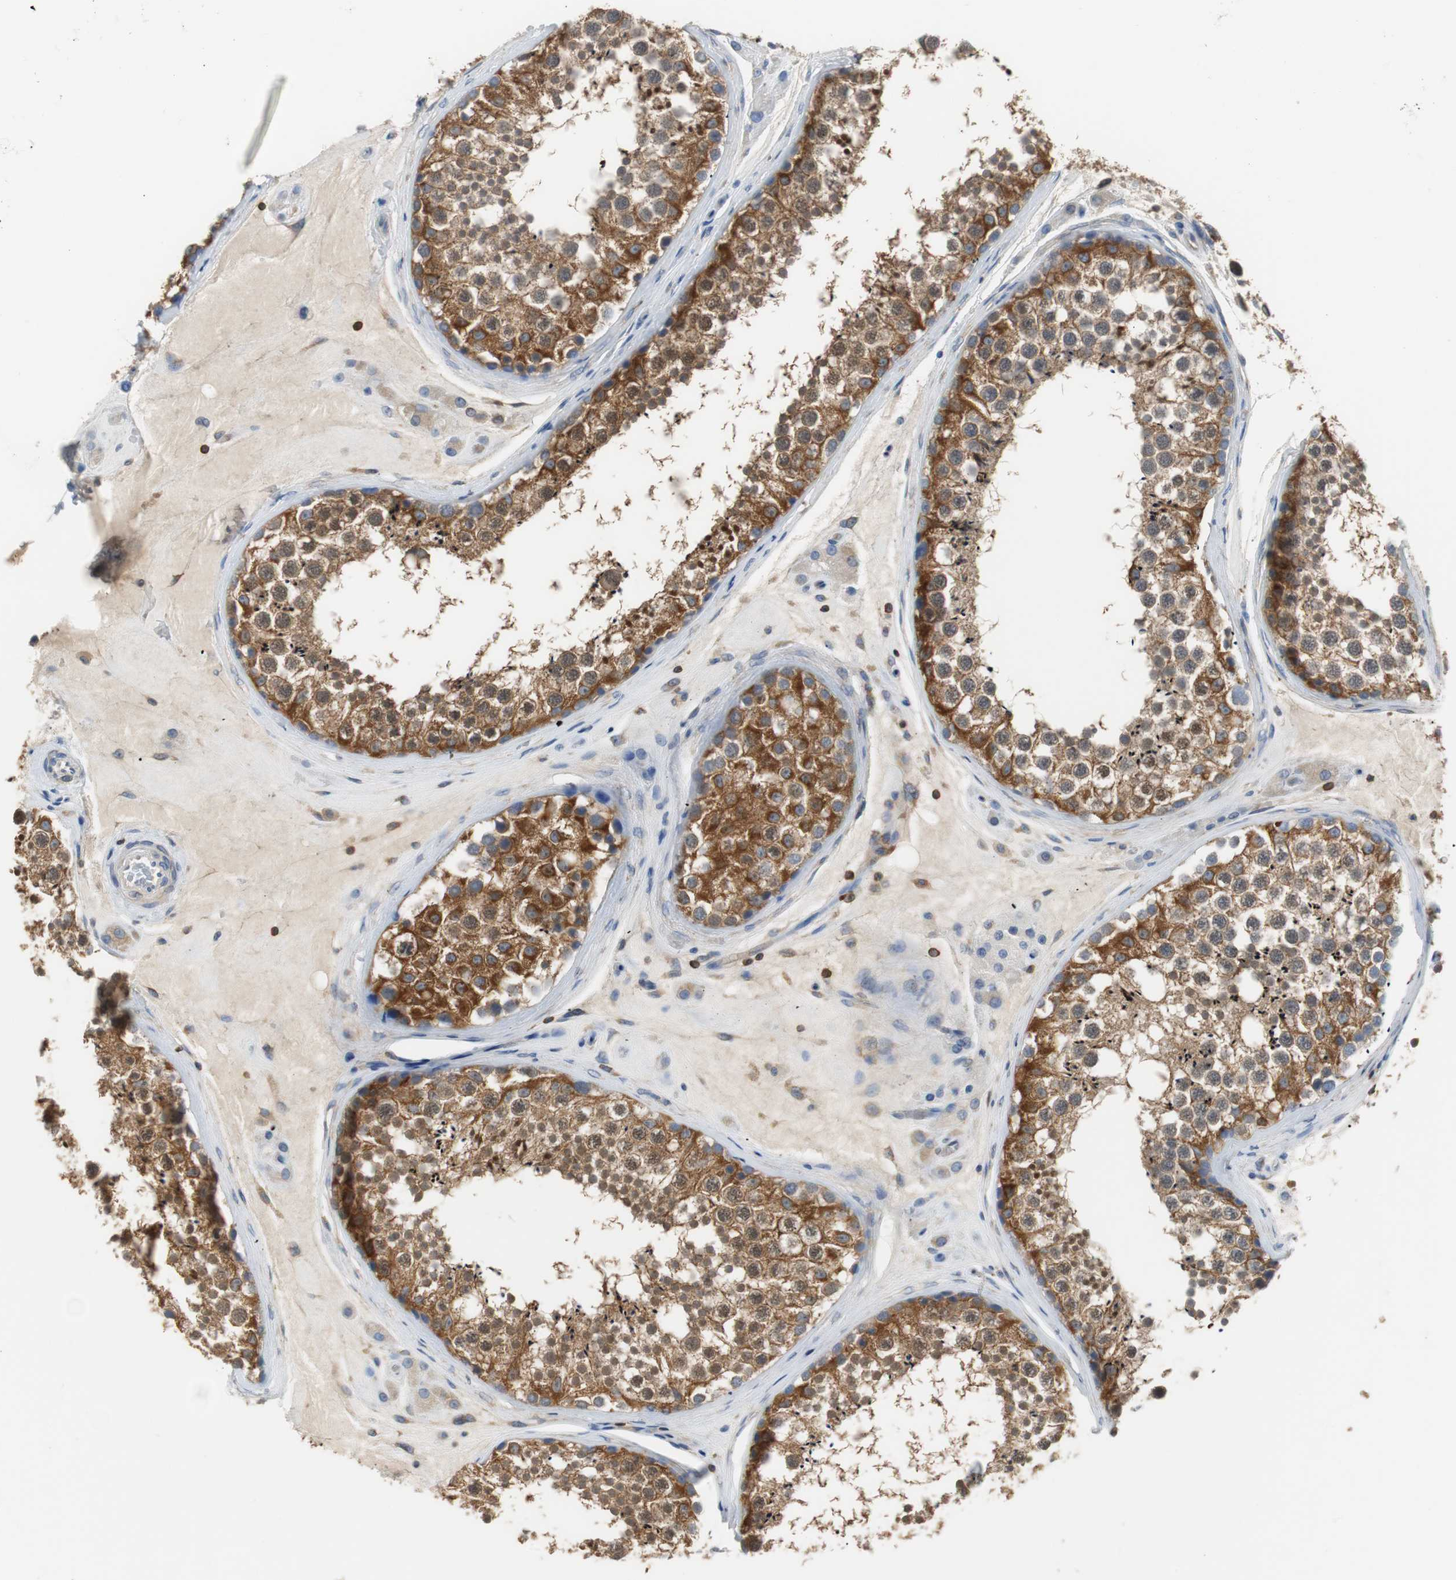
{"staining": {"intensity": "strong", "quantity": ">75%", "location": "cytoplasmic/membranous"}, "tissue": "testis", "cell_type": "Cells in seminiferous ducts", "image_type": "normal", "snomed": [{"axis": "morphology", "description": "Normal tissue, NOS"}, {"axis": "topography", "description": "Testis"}], "caption": "Human testis stained for a protein (brown) exhibits strong cytoplasmic/membranous positive staining in approximately >75% of cells in seminiferous ducts.", "gene": "TSC22D4", "patient": {"sex": "male", "age": 46}}